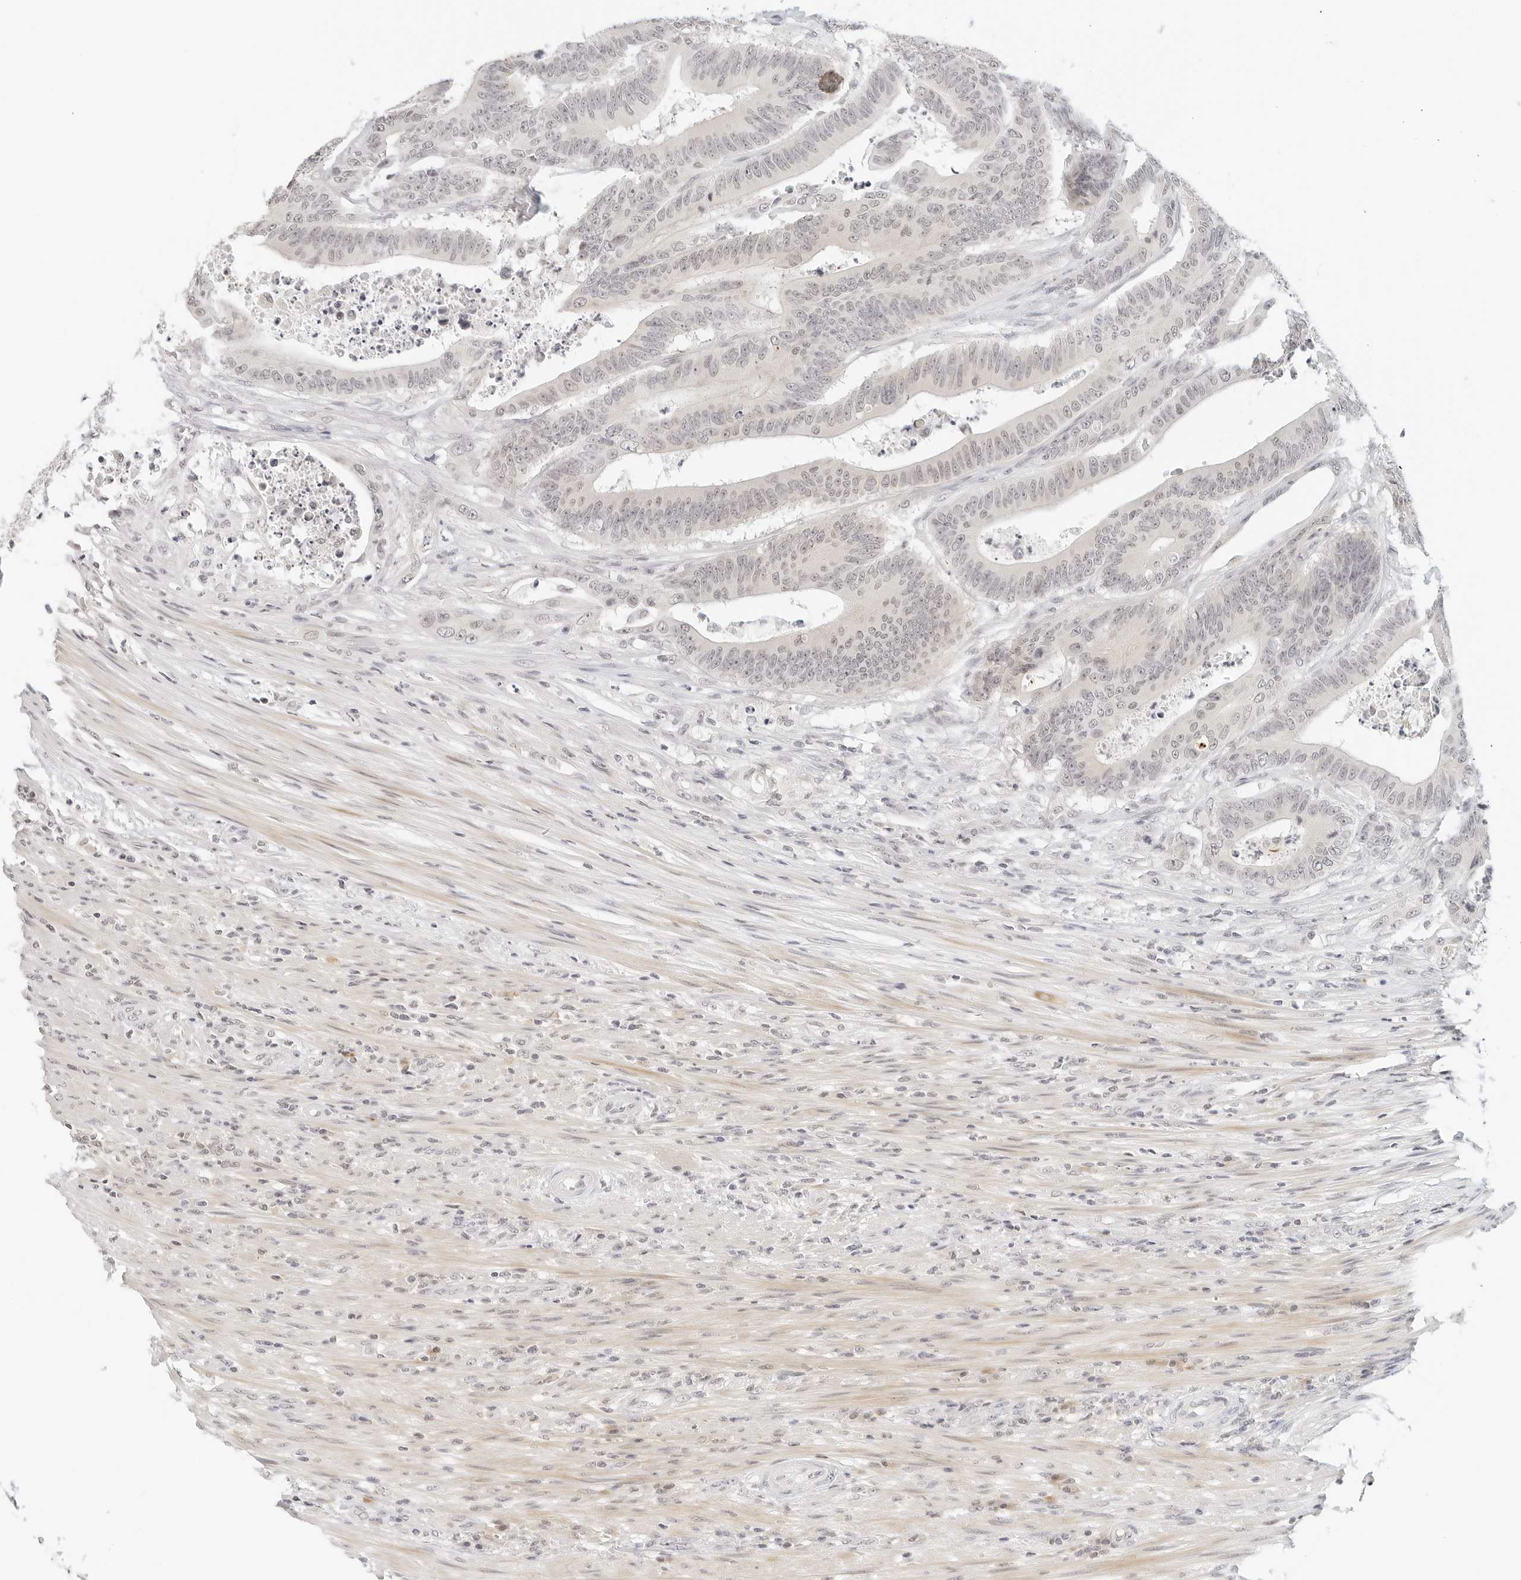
{"staining": {"intensity": "negative", "quantity": "none", "location": "none"}, "tissue": "colorectal cancer", "cell_type": "Tumor cells", "image_type": "cancer", "snomed": [{"axis": "morphology", "description": "Adenocarcinoma, NOS"}, {"axis": "topography", "description": "Colon"}], "caption": "Tumor cells show no significant expression in colorectal adenocarcinoma.", "gene": "NEO1", "patient": {"sex": "male", "age": 83}}